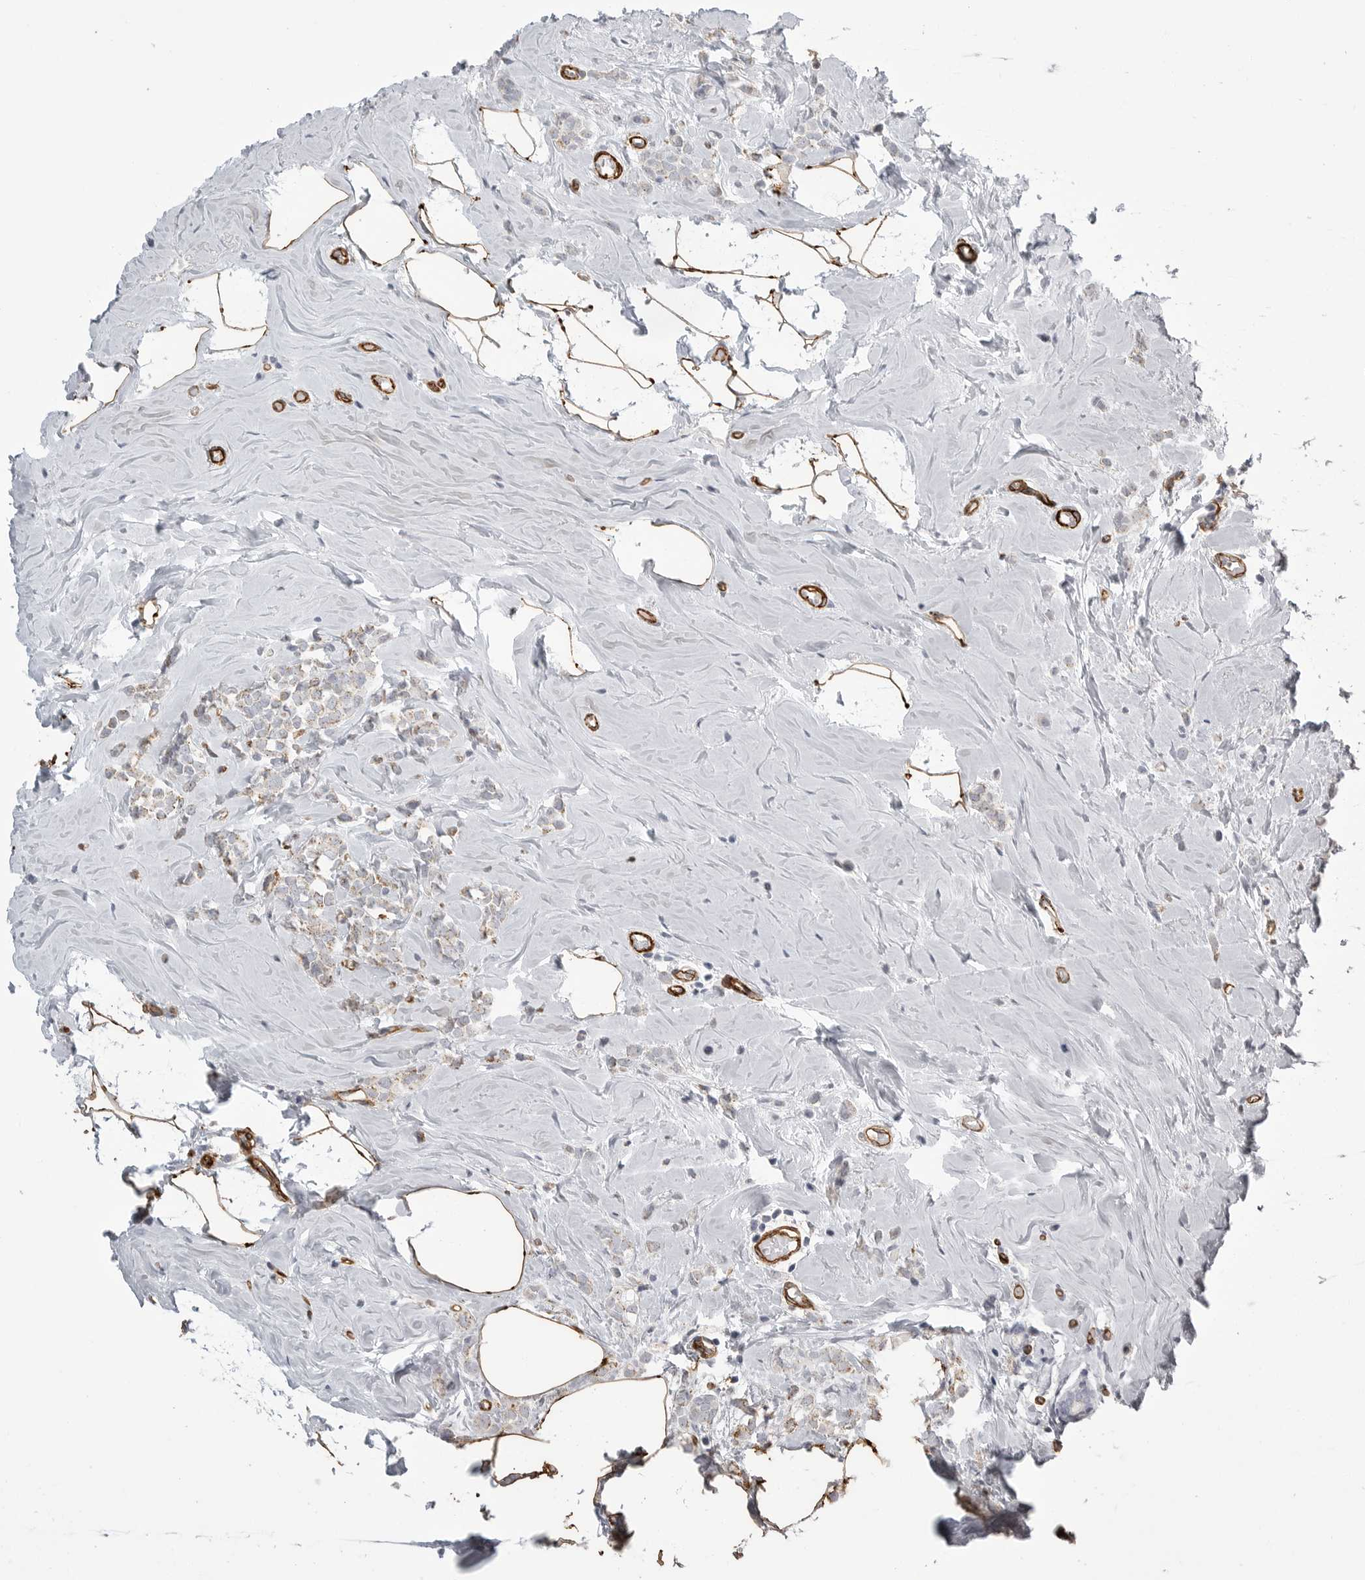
{"staining": {"intensity": "weak", "quantity": "25%-75%", "location": "cytoplasmic/membranous"}, "tissue": "breast cancer", "cell_type": "Tumor cells", "image_type": "cancer", "snomed": [{"axis": "morphology", "description": "Lobular carcinoma"}, {"axis": "topography", "description": "Breast"}], "caption": "Protein staining exhibits weak cytoplasmic/membranous expression in approximately 25%-75% of tumor cells in breast lobular carcinoma. (IHC, brightfield microscopy, high magnification).", "gene": "AOC3", "patient": {"sex": "female", "age": 47}}